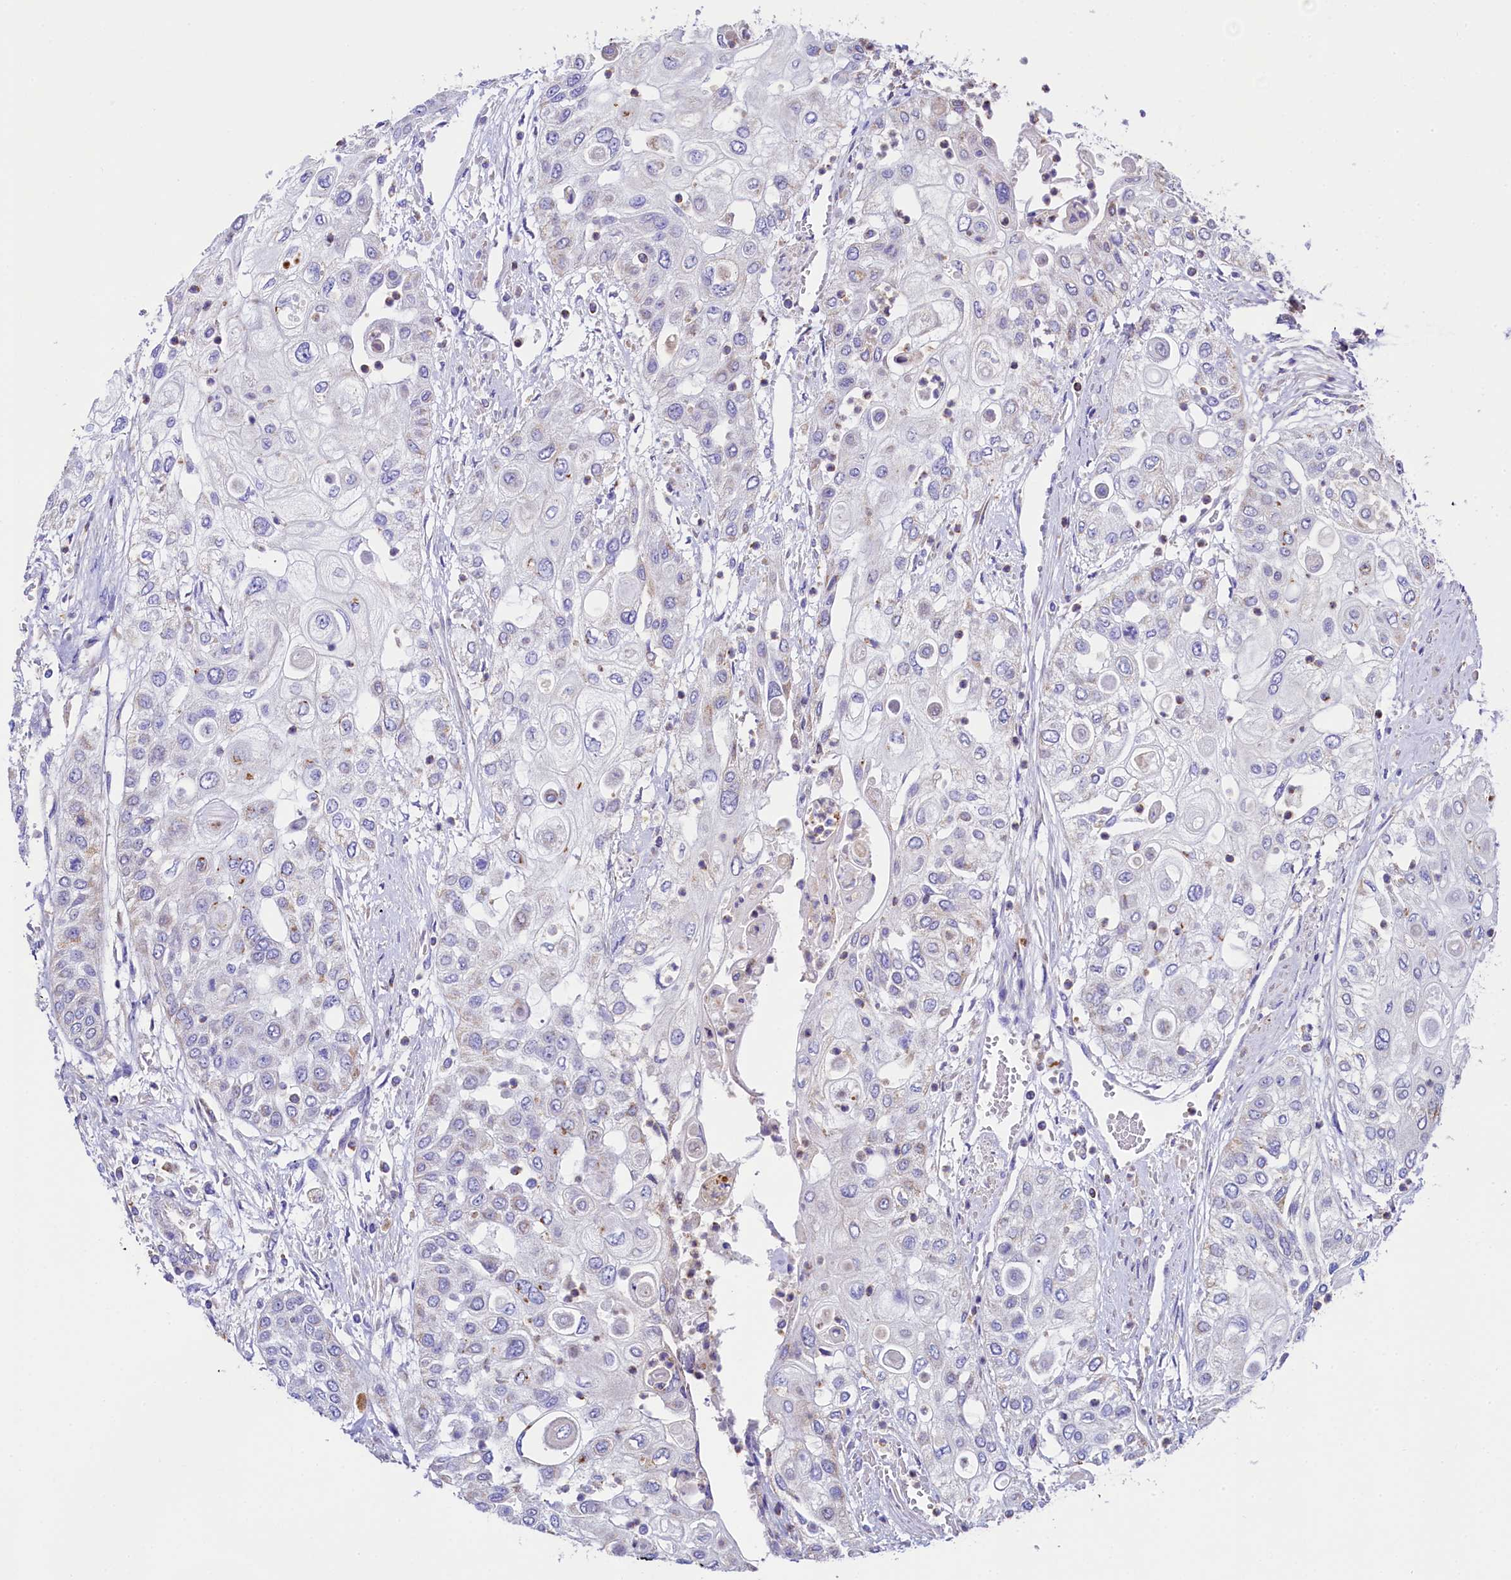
{"staining": {"intensity": "negative", "quantity": "none", "location": "none"}, "tissue": "urothelial cancer", "cell_type": "Tumor cells", "image_type": "cancer", "snomed": [{"axis": "morphology", "description": "Urothelial carcinoma, High grade"}, {"axis": "topography", "description": "Urinary bladder"}], "caption": "There is no significant positivity in tumor cells of urothelial cancer. (Brightfield microscopy of DAB immunohistochemistry at high magnification).", "gene": "CLYBL", "patient": {"sex": "female", "age": 79}}